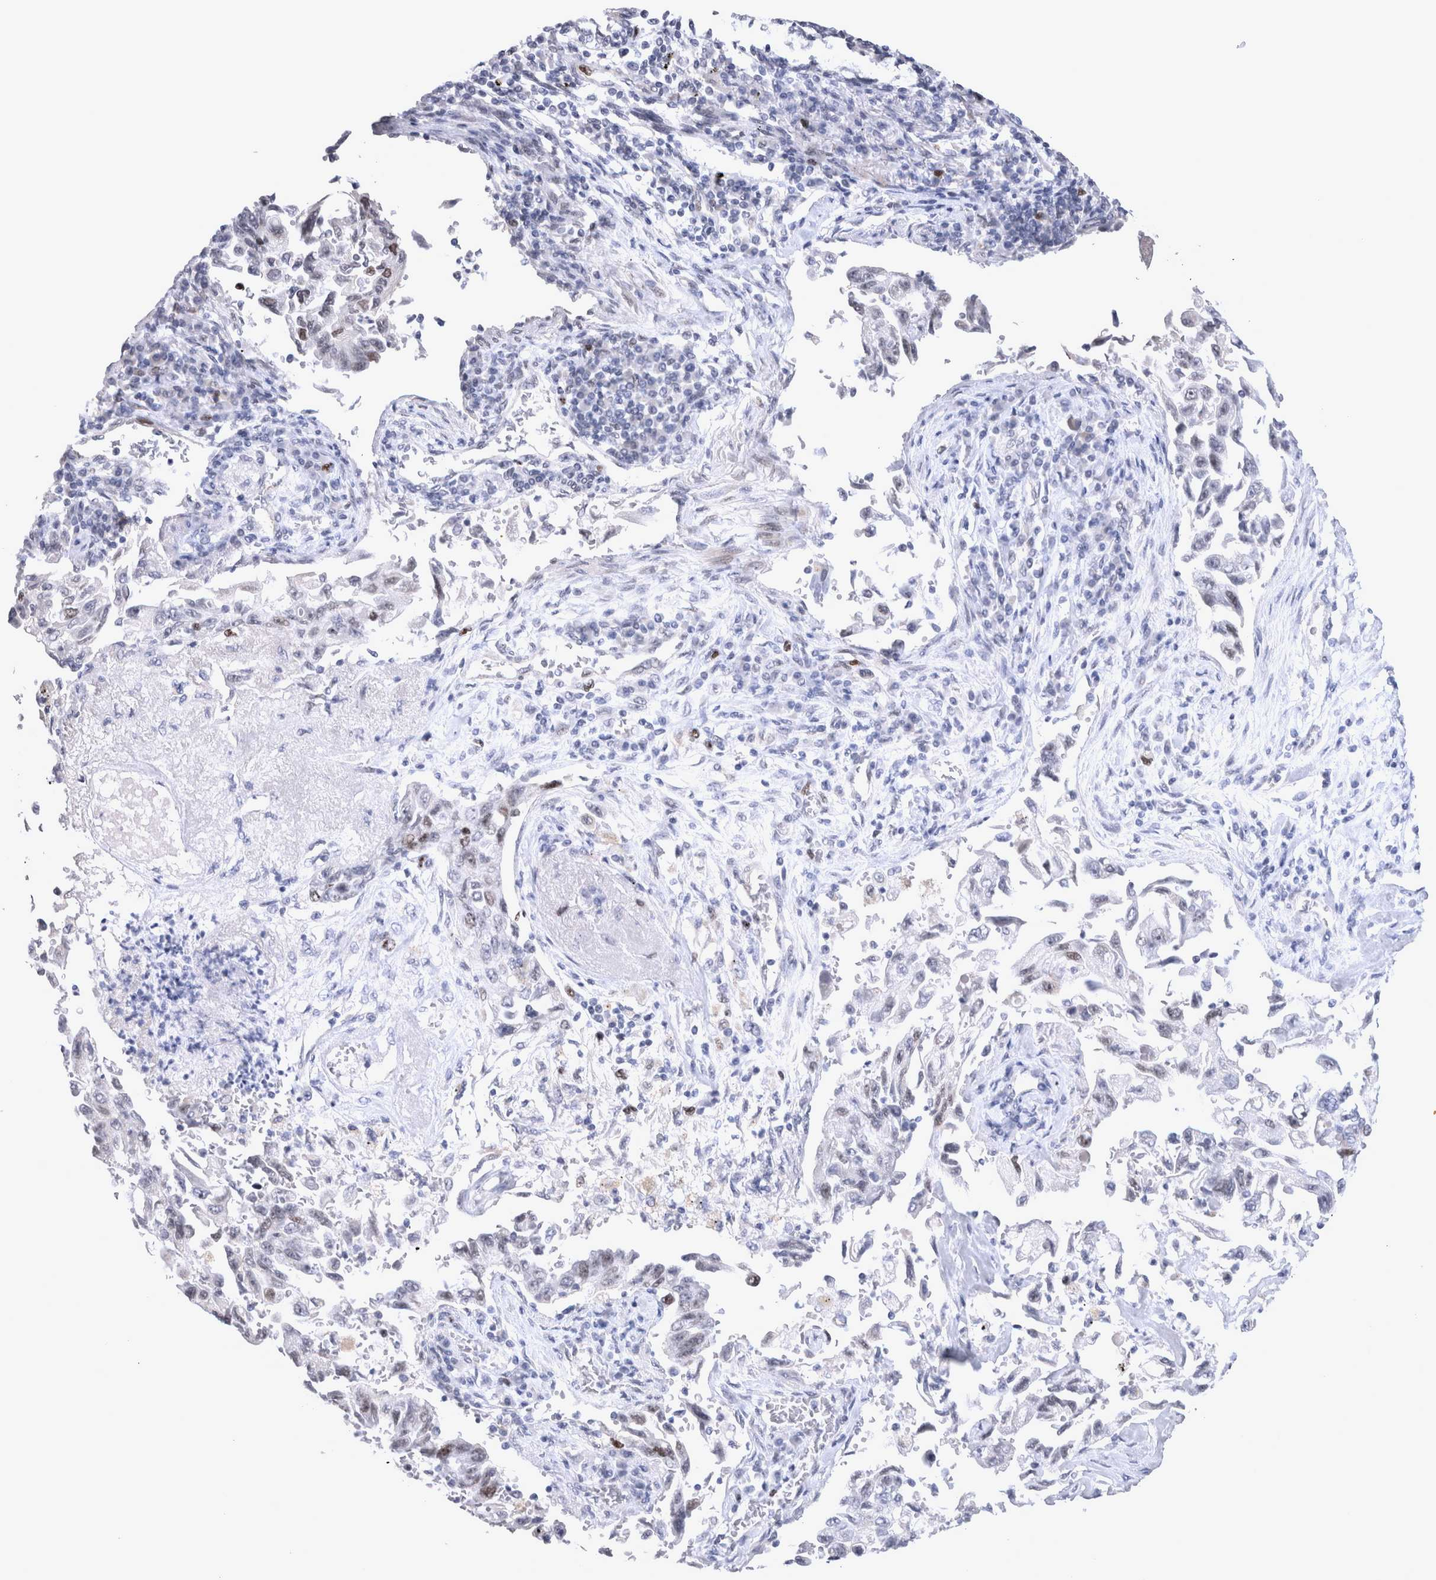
{"staining": {"intensity": "weak", "quantity": "<25%", "location": "nuclear"}, "tissue": "lung cancer", "cell_type": "Tumor cells", "image_type": "cancer", "snomed": [{"axis": "morphology", "description": "Adenocarcinoma, NOS"}, {"axis": "topography", "description": "Lung"}], "caption": "Tumor cells show no significant protein staining in lung cancer (adenocarcinoma).", "gene": "KIF18B", "patient": {"sex": "female", "age": 51}}